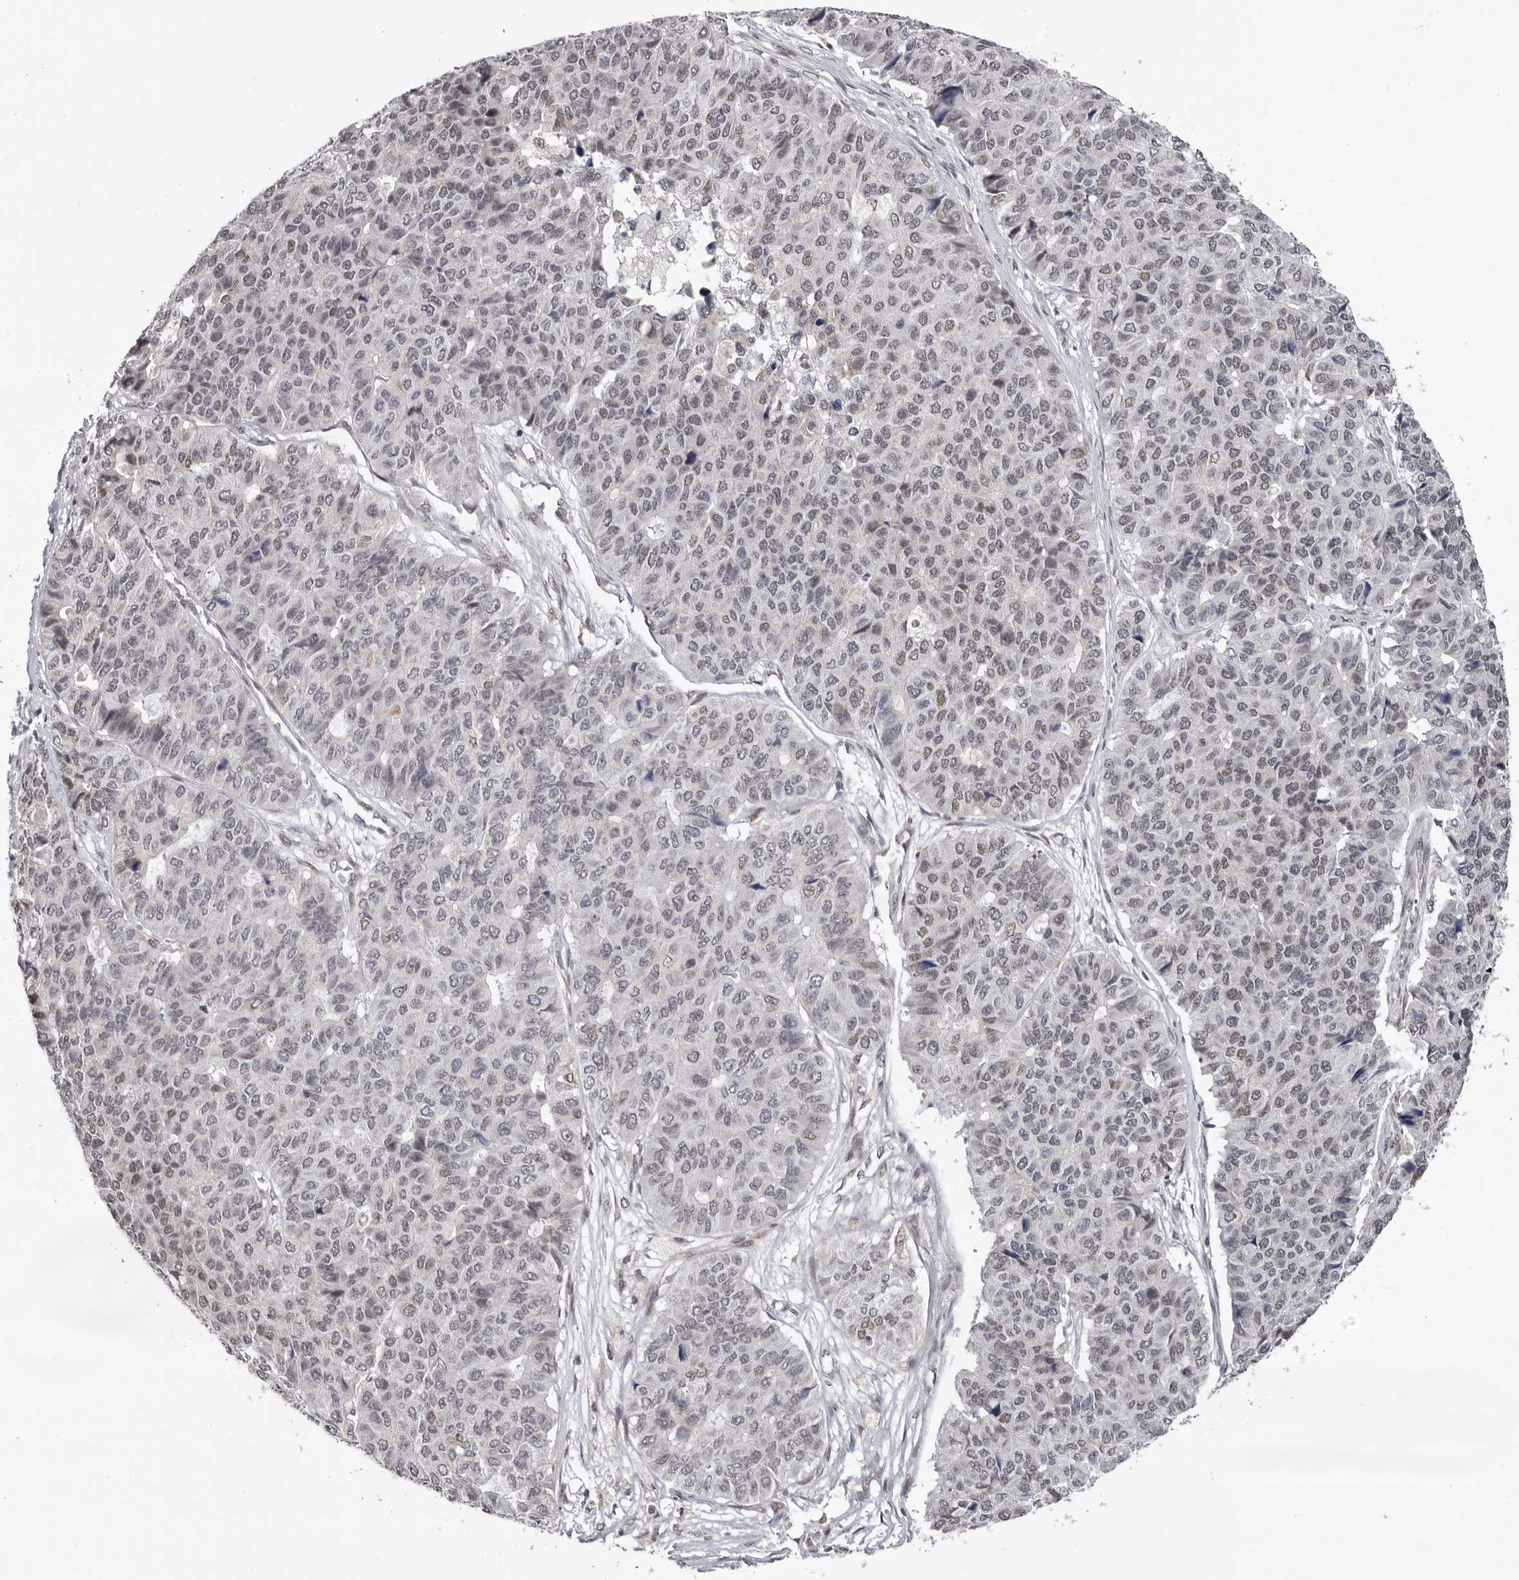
{"staining": {"intensity": "weak", "quantity": "25%-75%", "location": "nuclear"}, "tissue": "pancreatic cancer", "cell_type": "Tumor cells", "image_type": "cancer", "snomed": [{"axis": "morphology", "description": "Adenocarcinoma, NOS"}, {"axis": "topography", "description": "Pancreas"}], "caption": "DAB (3,3'-diaminobenzidine) immunohistochemical staining of human pancreatic adenocarcinoma demonstrates weak nuclear protein positivity in about 25%-75% of tumor cells.", "gene": "MOGAT2", "patient": {"sex": "male", "age": 50}}